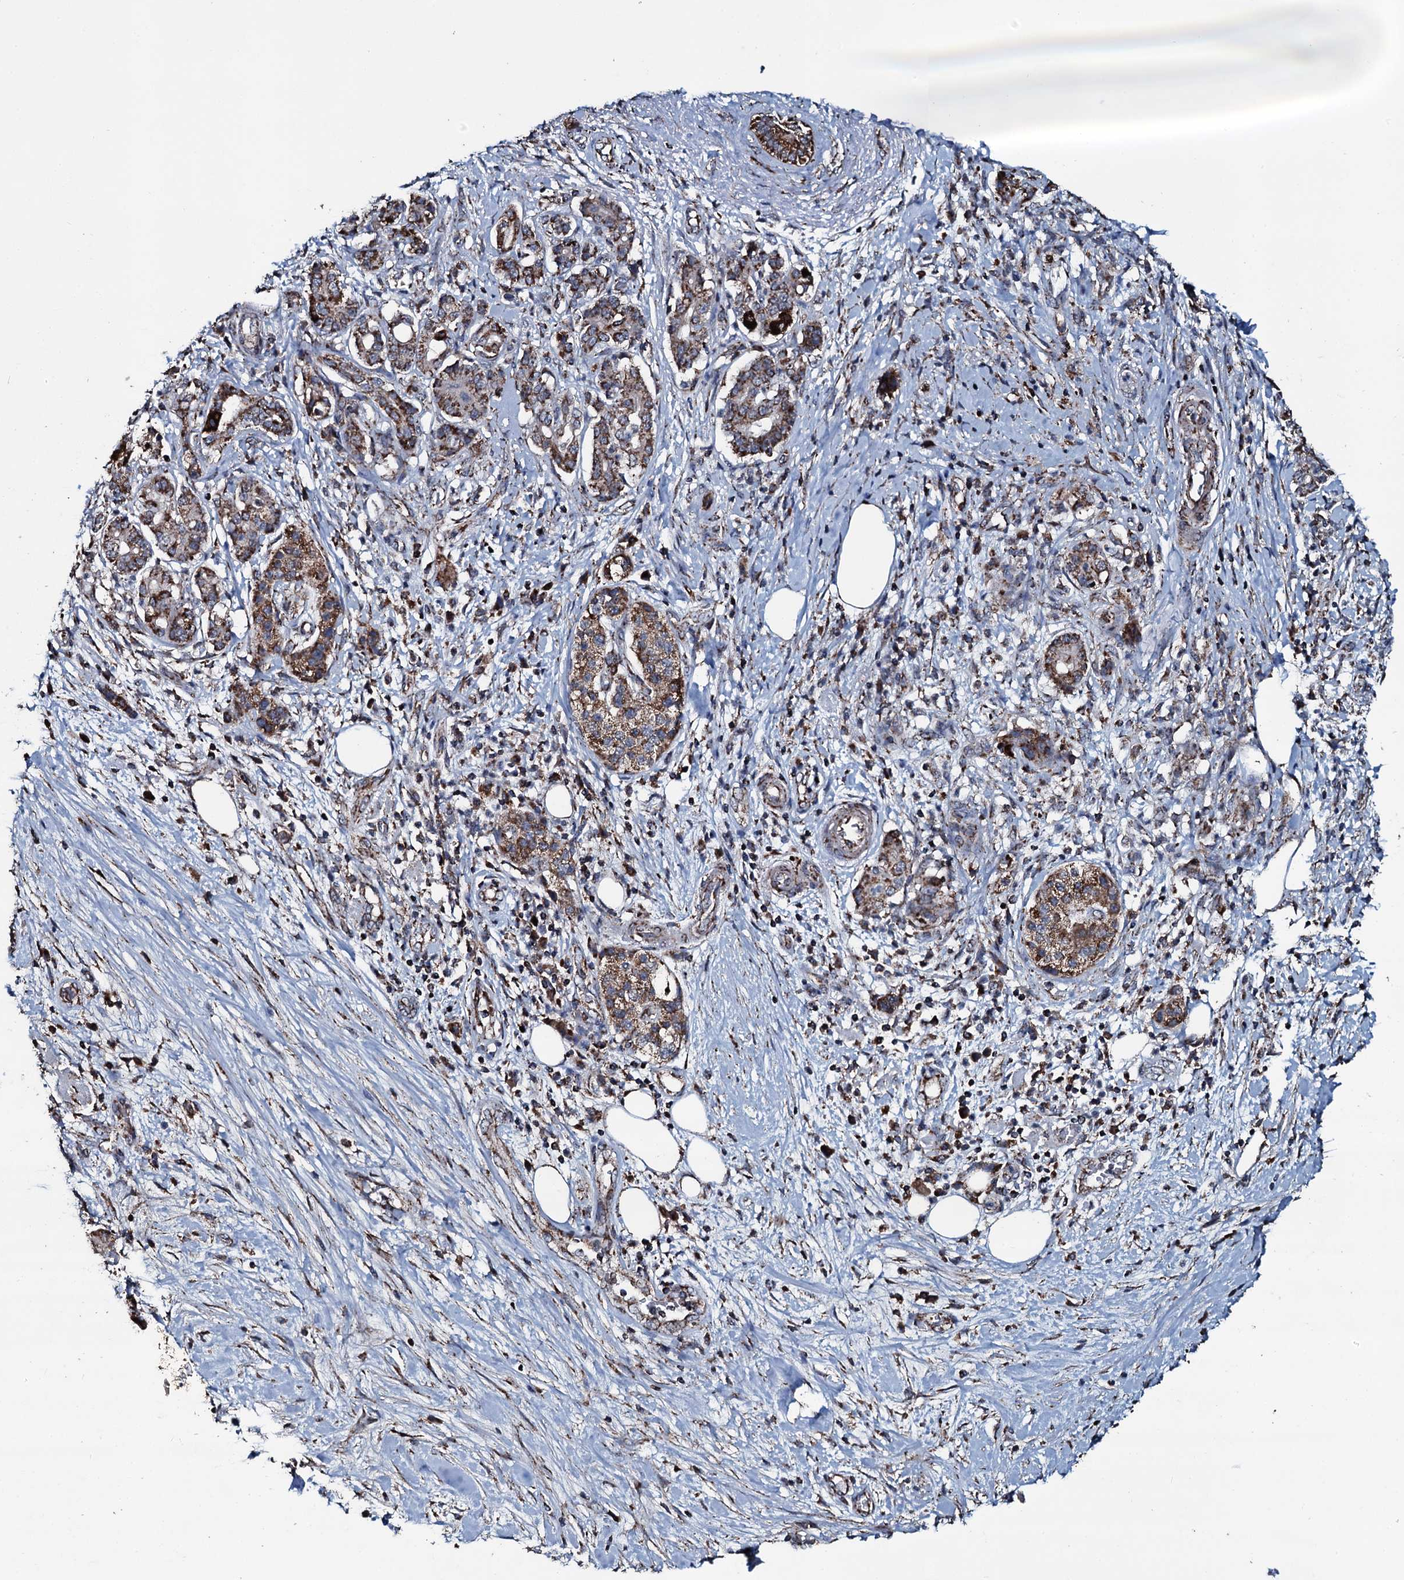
{"staining": {"intensity": "strong", "quantity": ">75%", "location": "cytoplasmic/membranous"}, "tissue": "pancreatic cancer", "cell_type": "Tumor cells", "image_type": "cancer", "snomed": [{"axis": "morphology", "description": "Adenocarcinoma, NOS"}, {"axis": "topography", "description": "Pancreas"}], "caption": "Immunohistochemistry (IHC) of human pancreatic cancer reveals high levels of strong cytoplasmic/membranous positivity in approximately >75% of tumor cells.", "gene": "DYNC2I2", "patient": {"sex": "female", "age": 73}}